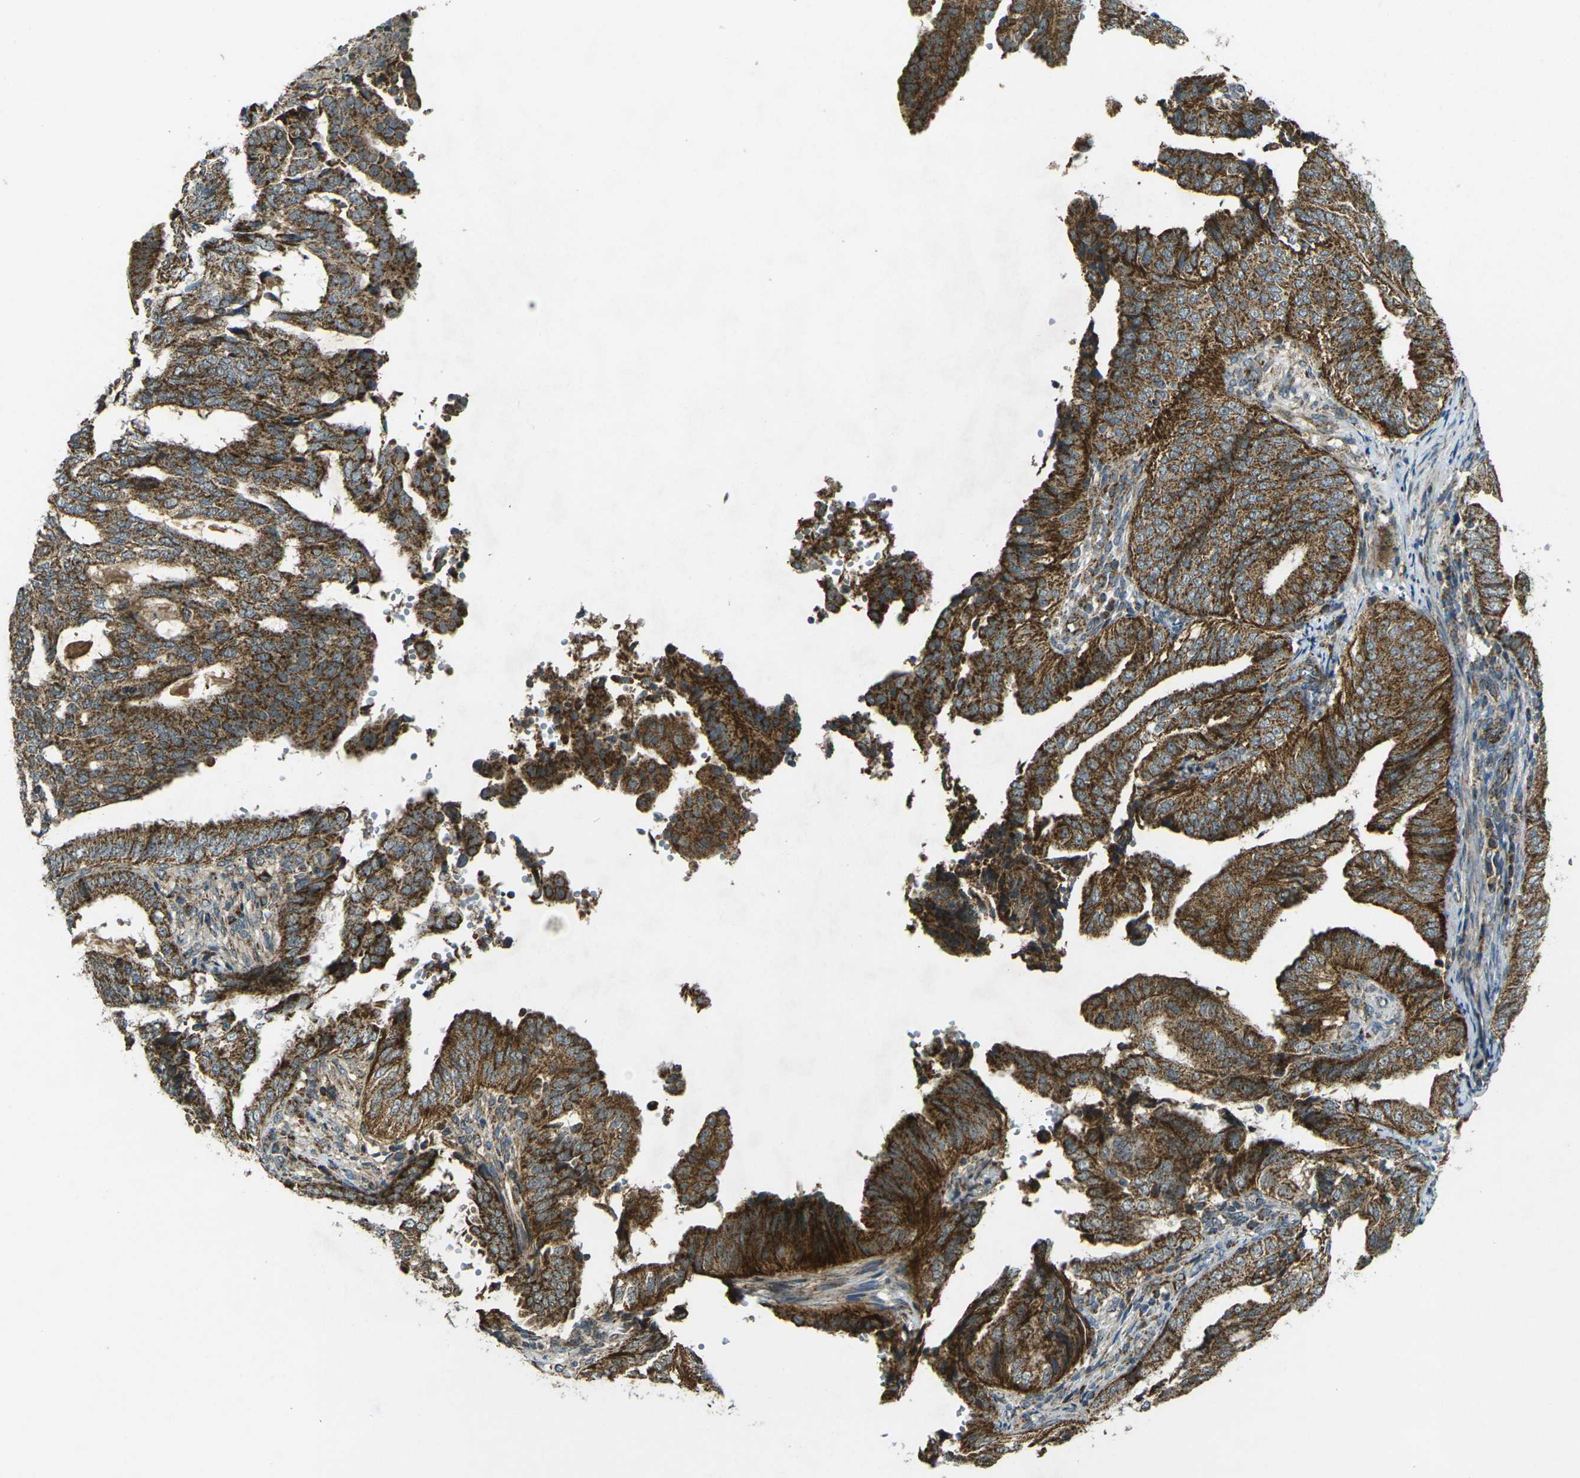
{"staining": {"intensity": "strong", "quantity": ">75%", "location": "cytoplasmic/membranous"}, "tissue": "endometrial cancer", "cell_type": "Tumor cells", "image_type": "cancer", "snomed": [{"axis": "morphology", "description": "Adenocarcinoma, NOS"}, {"axis": "topography", "description": "Endometrium"}], "caption": "This is a micrograph of IHC staining of adenocarcinoma (endometrial), which shows strong staining in the cytoplasmic/membranous of tumor cells.", "gene": "IGF1R", "patient": {"sex": "female", "age": 58}}